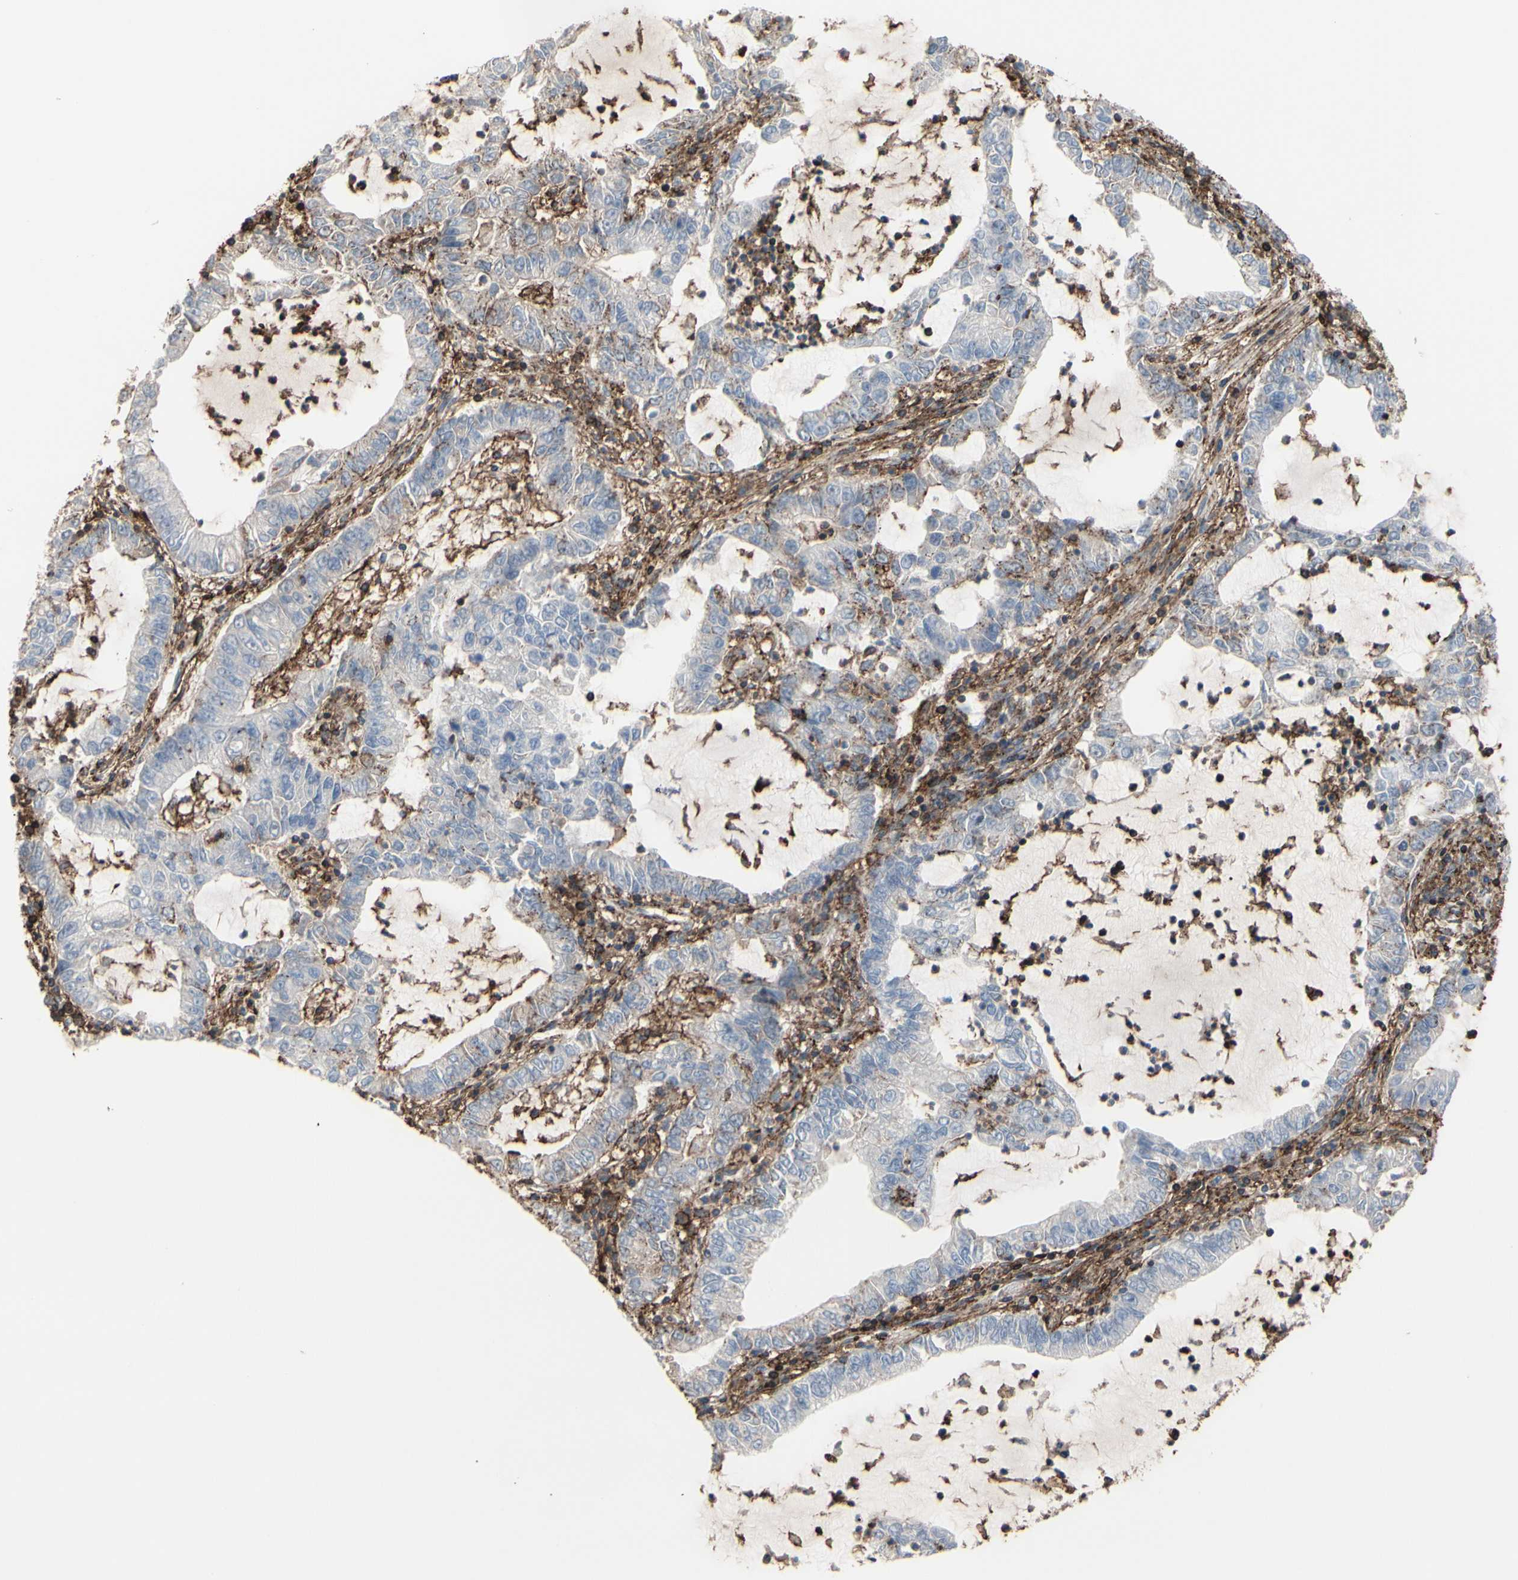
{"staining": {"intensity": "weak", "quantity": "25%-75%", "location": "cytoplasmic/membranous"}, "tissue": "lung cancer", "cell_type": "Tumor cells", "image_type": "cancer", "snomed": [{"axis": "morphology", "description": "Adenocarcinoma, NOS"}, {"axis": "topography", "description": "Lung"}], "caption": "Immunohistochemistry (IHC) micrograph of lung cancer (adenocarcinoma) stained for a protein (brown), which reveals low levels of weak cytoplasmic/membranous expression in approximately 25%-75% of tumor cells.", "gene": "ANXA6", "patient": {"sex": "female", "age": 51}}